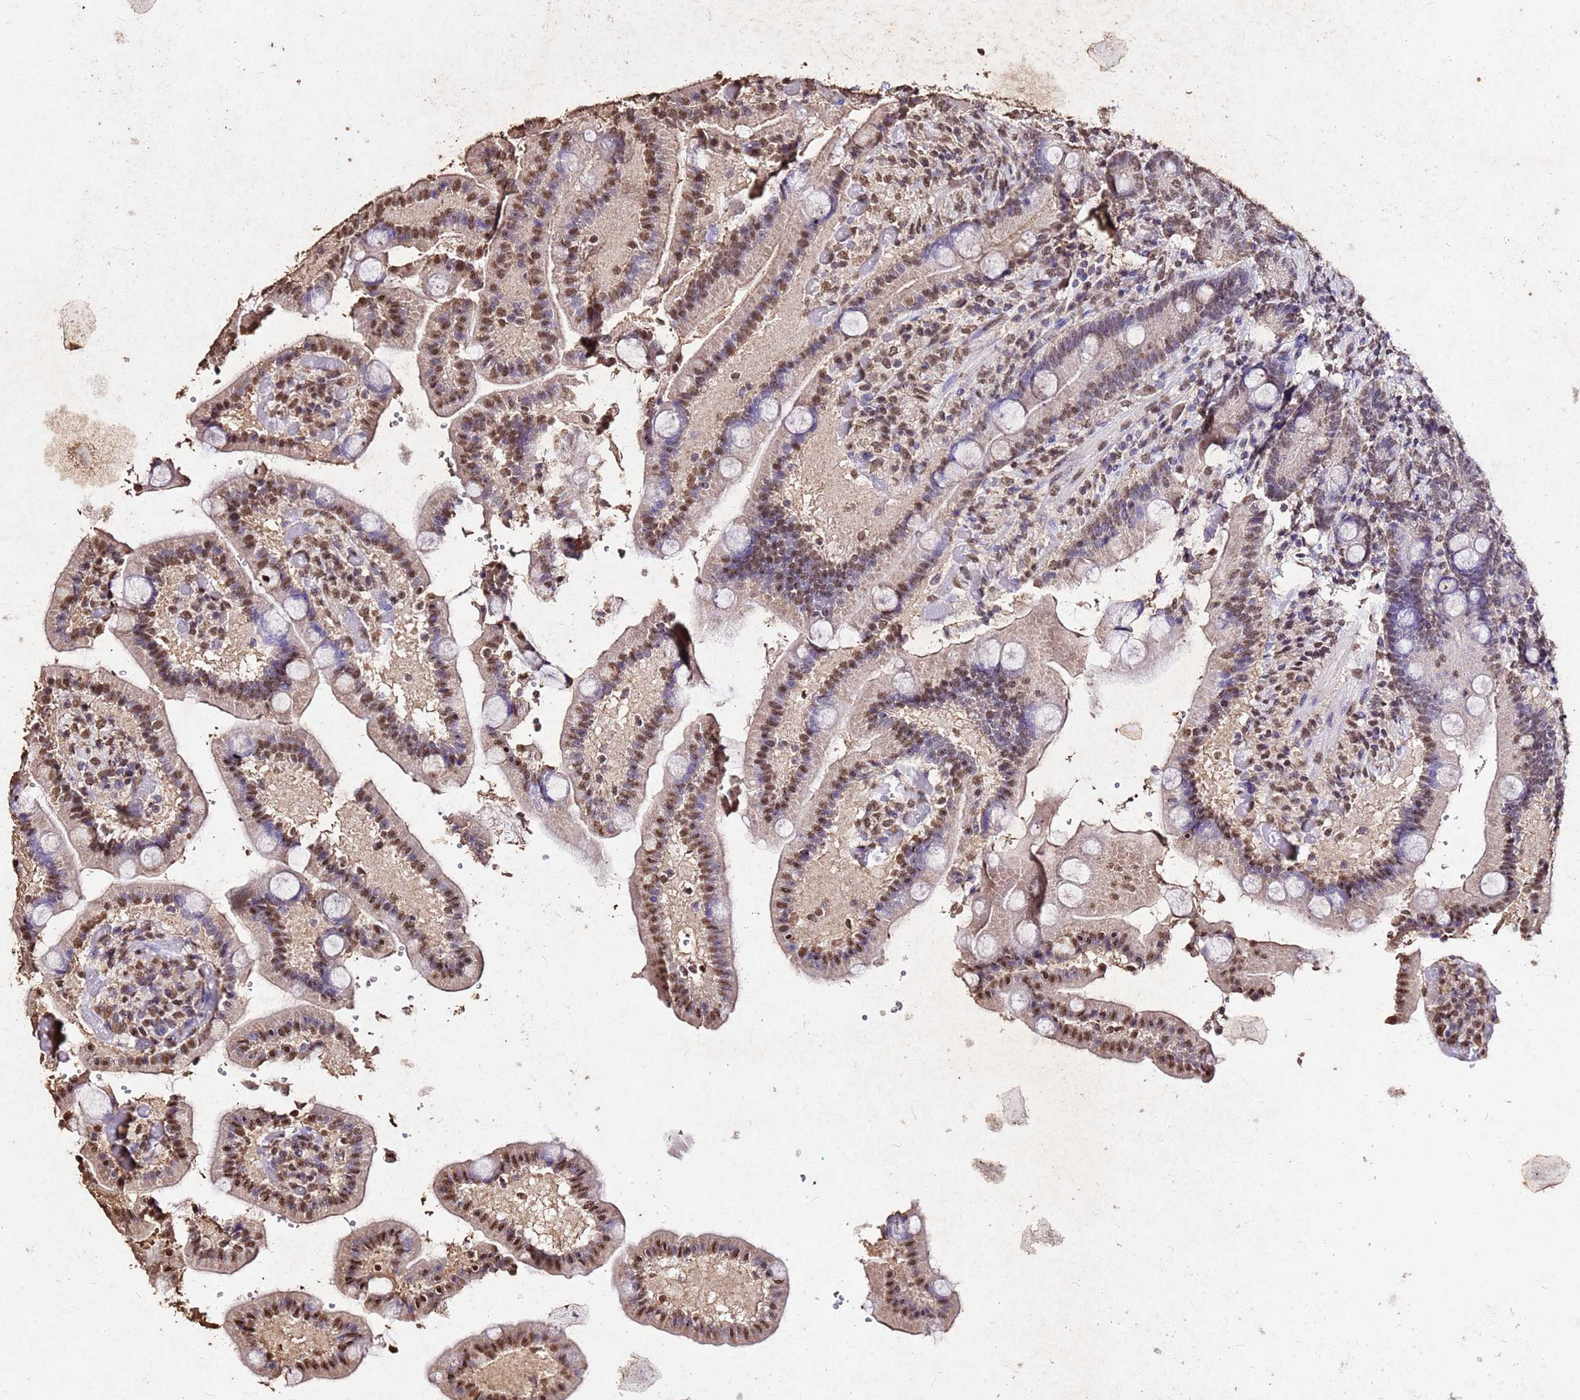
{"staining": {"intensity": "moderate", "quantity": ">75%", "location": "nuclear"}, "tissue": "duodenum", "cell_type": "Glandular cells", "image_type": "normal", "snomed": [{"axis": "morphology", "description": "Normal tissue, NOS"}, {"axis": "topography", "description": "Duodenum"}], "caption": "Duodenum stained with DAB immunohistochemistry displays medium levels of moderate nuclear staining in approximately >75% of glandular cells.", "gene": "MYOCD", "patient": {"sex": "female", "age": 62}}